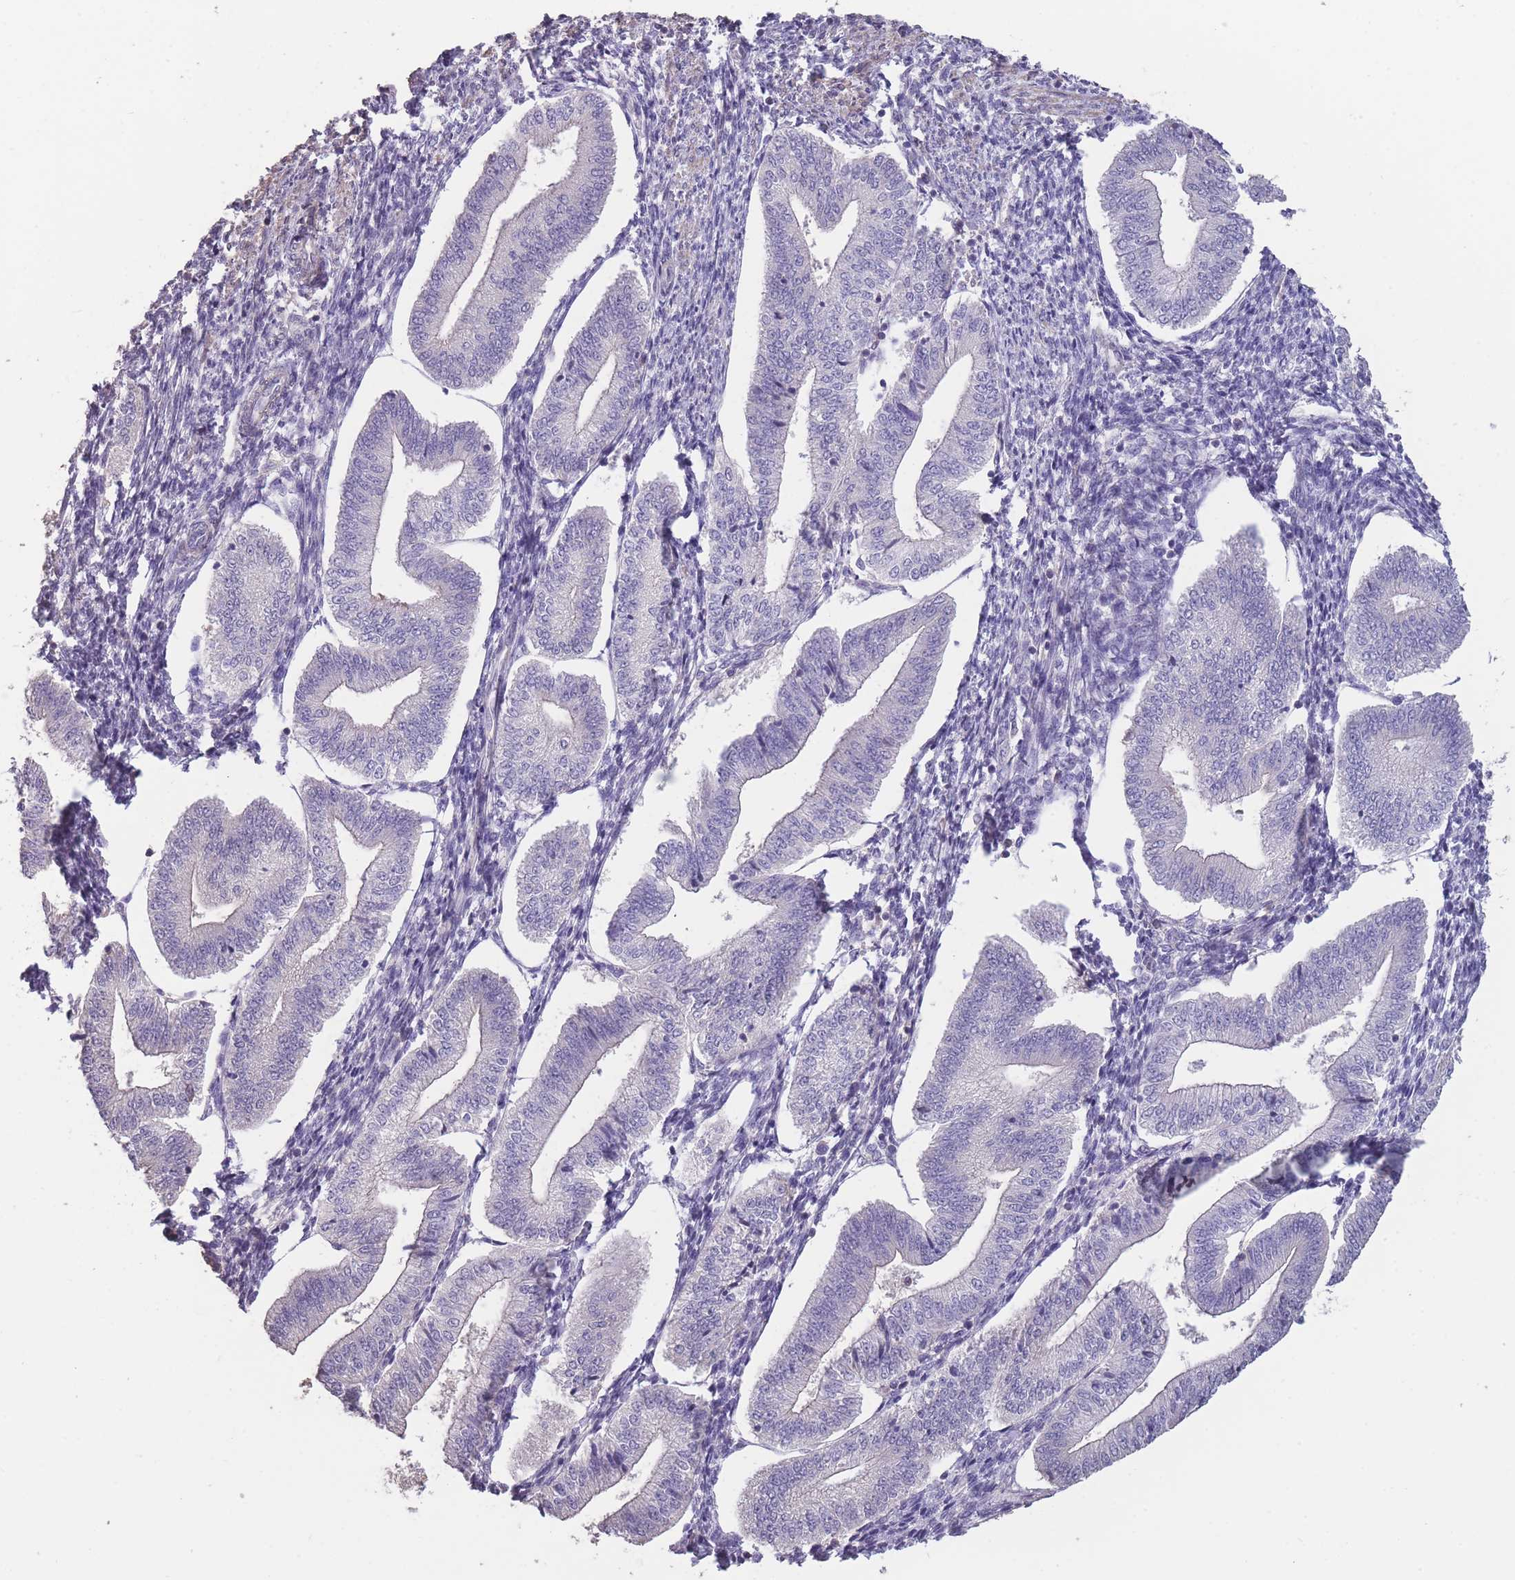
{"staining": {"intensity": "negative", "quantity": "none", "location": "none"}, "tissue": "endometrium", "cell_type": "Cells in endometrial stroma", "image_type": "normal", "snomed": [{"axis": "morphology", "description": "Normal tissue, NOS"}, {"axis": "topography", "description": "Endometrium"}], "caption": "This image is of unremarkable endometrium stained with IHC to label a protein in brown with the nuclei are counter-stained blue. There is no positivity in cells in endometrial stroma.", "gene": "RSPH10B2", "patient": {"sex": "female", "age": 34}}